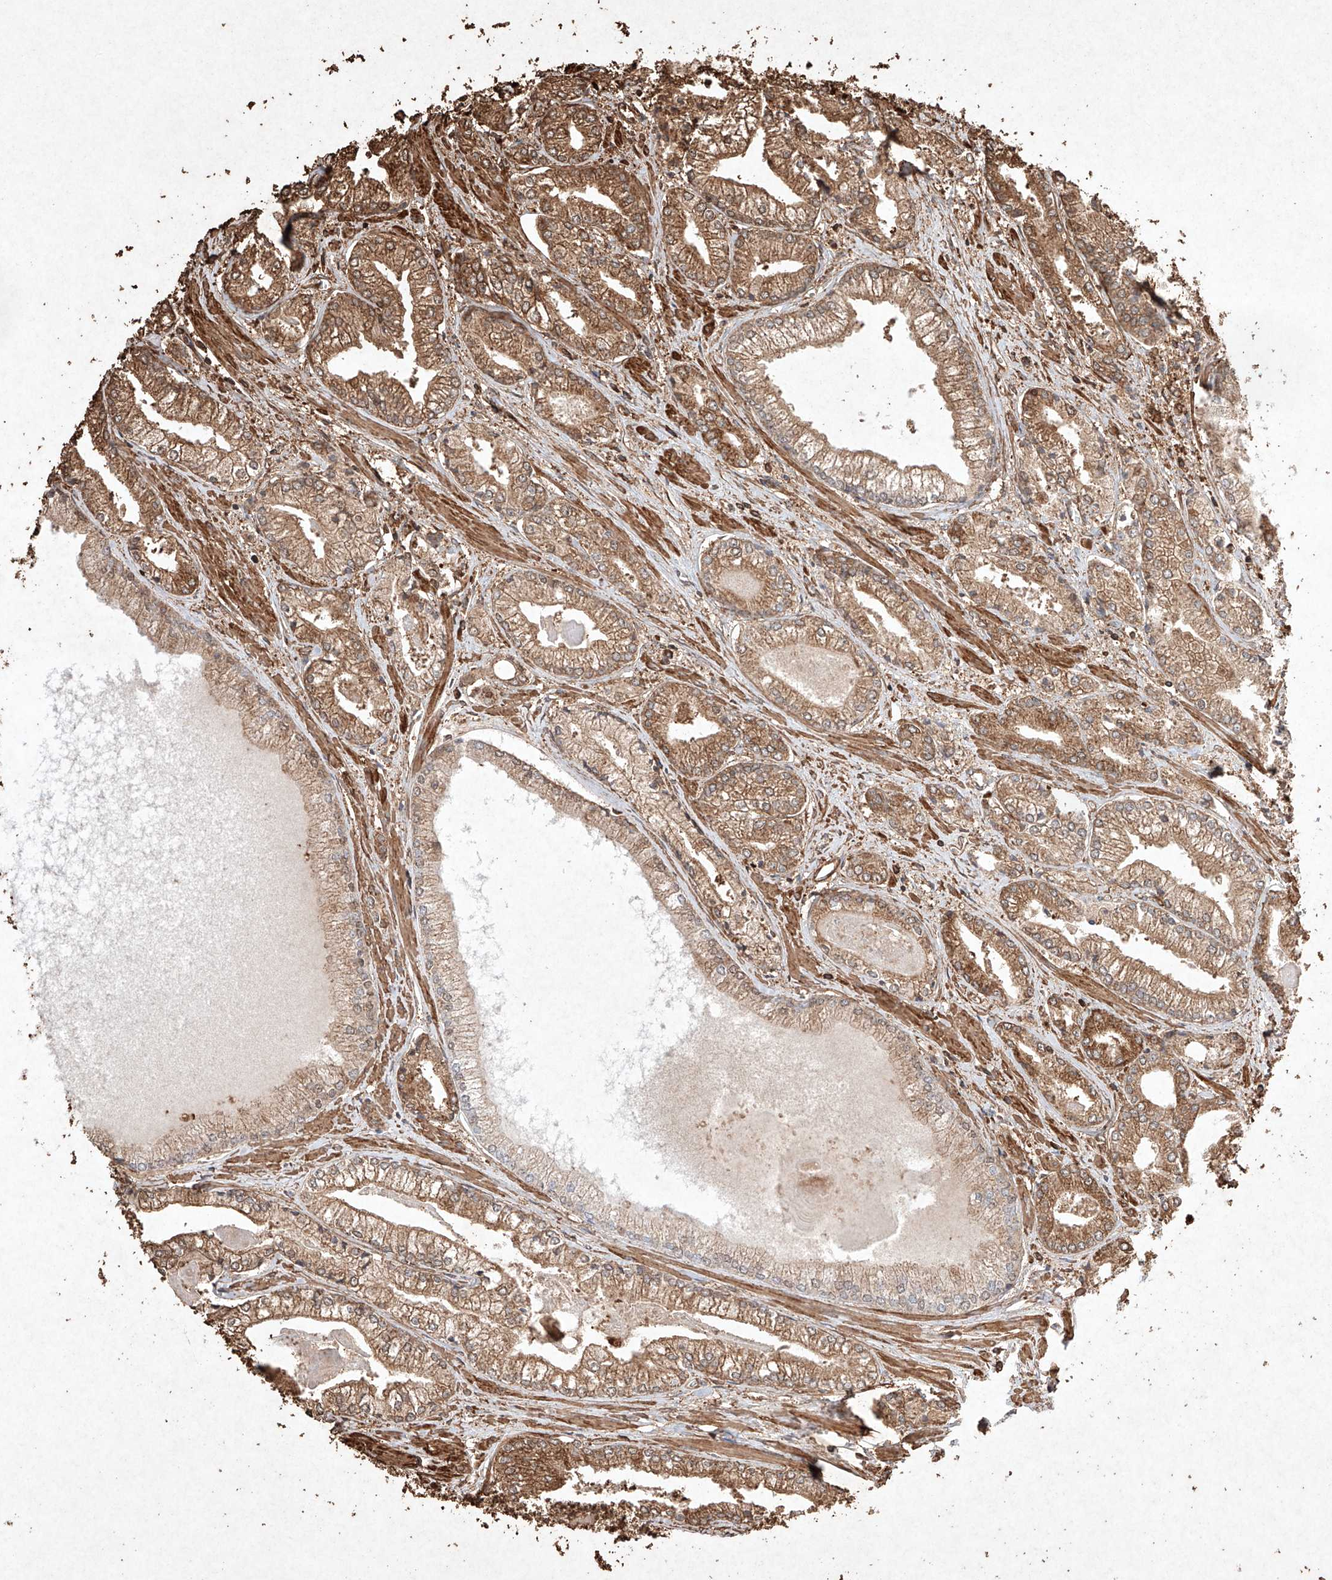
{"staining": {"intensity": "moderate", "quantity": ">75%", "location": "cytoplasmic/membranous"}, "tissue": "prostate cancer", "cell_type": "Tumor cells", "image_type": "cancer", "snomed": [{"axis": "morphology", "description": "Adenocarcinoma, Low grade"}, {"axis": "topography", "description": "Prostate"}], "caption": "Human prostate cancer (adenocarcinoma (low-grade)) stained with a protein marker demonstrates moderate staining in tumor cells.", "gene": "M6PR", "patient": {"sex": "male", "age": 60}}